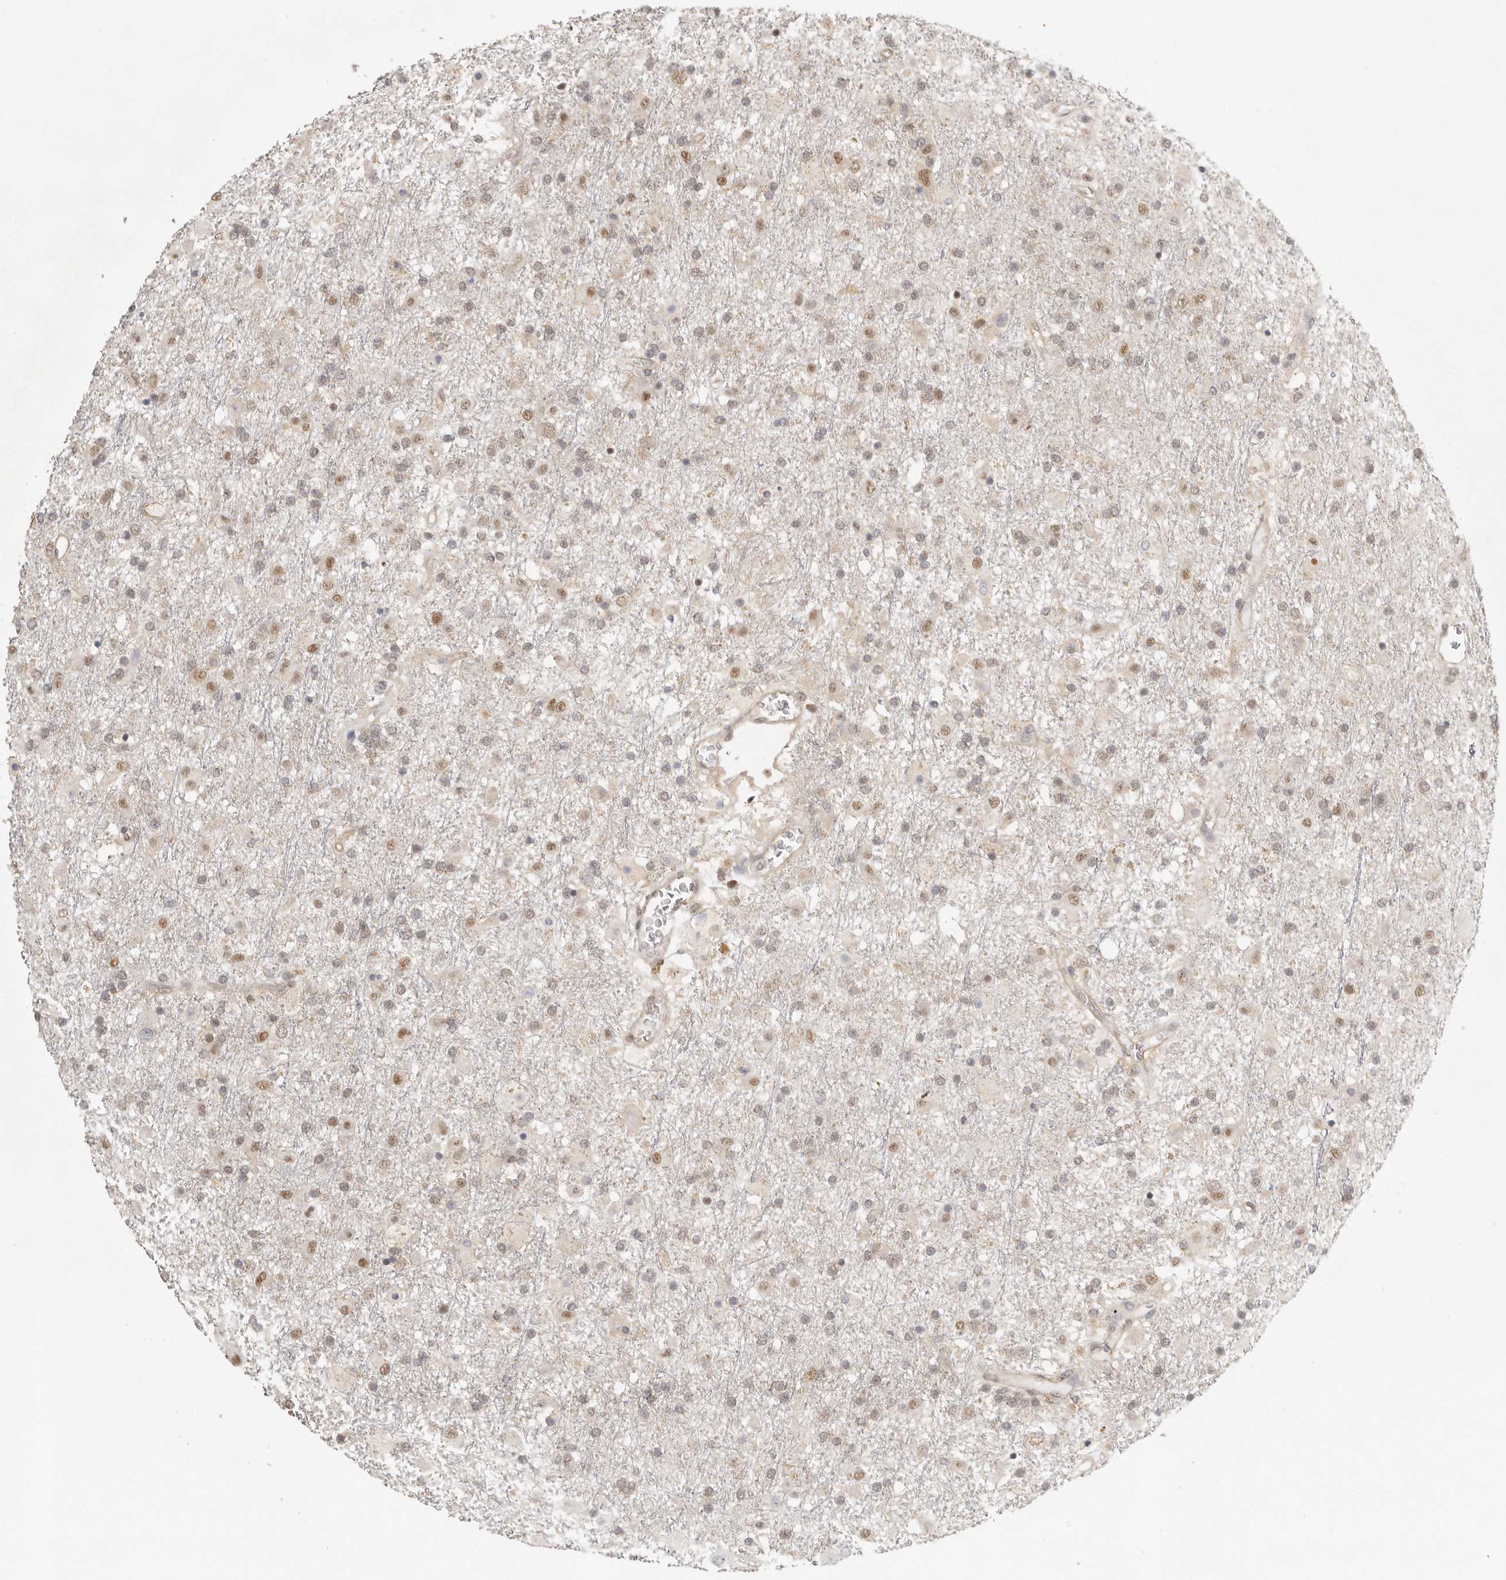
{"staining": {"intensity": "moderate", "quantity": ">75%", "location": "nuclear"}, "tissue": "glioma", "cell_type": "Tumor cells", "image_type": "cancer", "snomed": [{"axis": "morphology", "description": "Glioma, malignant, Low grade"}, {"axis": "topography", "description": "Brain"}], "caption": "A histopathology image of low-grade glioma (malignant) stained for a protein shows moderate nuclear brown staining in tumor cells. (DAB IHC with brightfield microscopy, high magnification).", "gene": "PSMA5", "patient": {"sex": "male", "age": 65}}